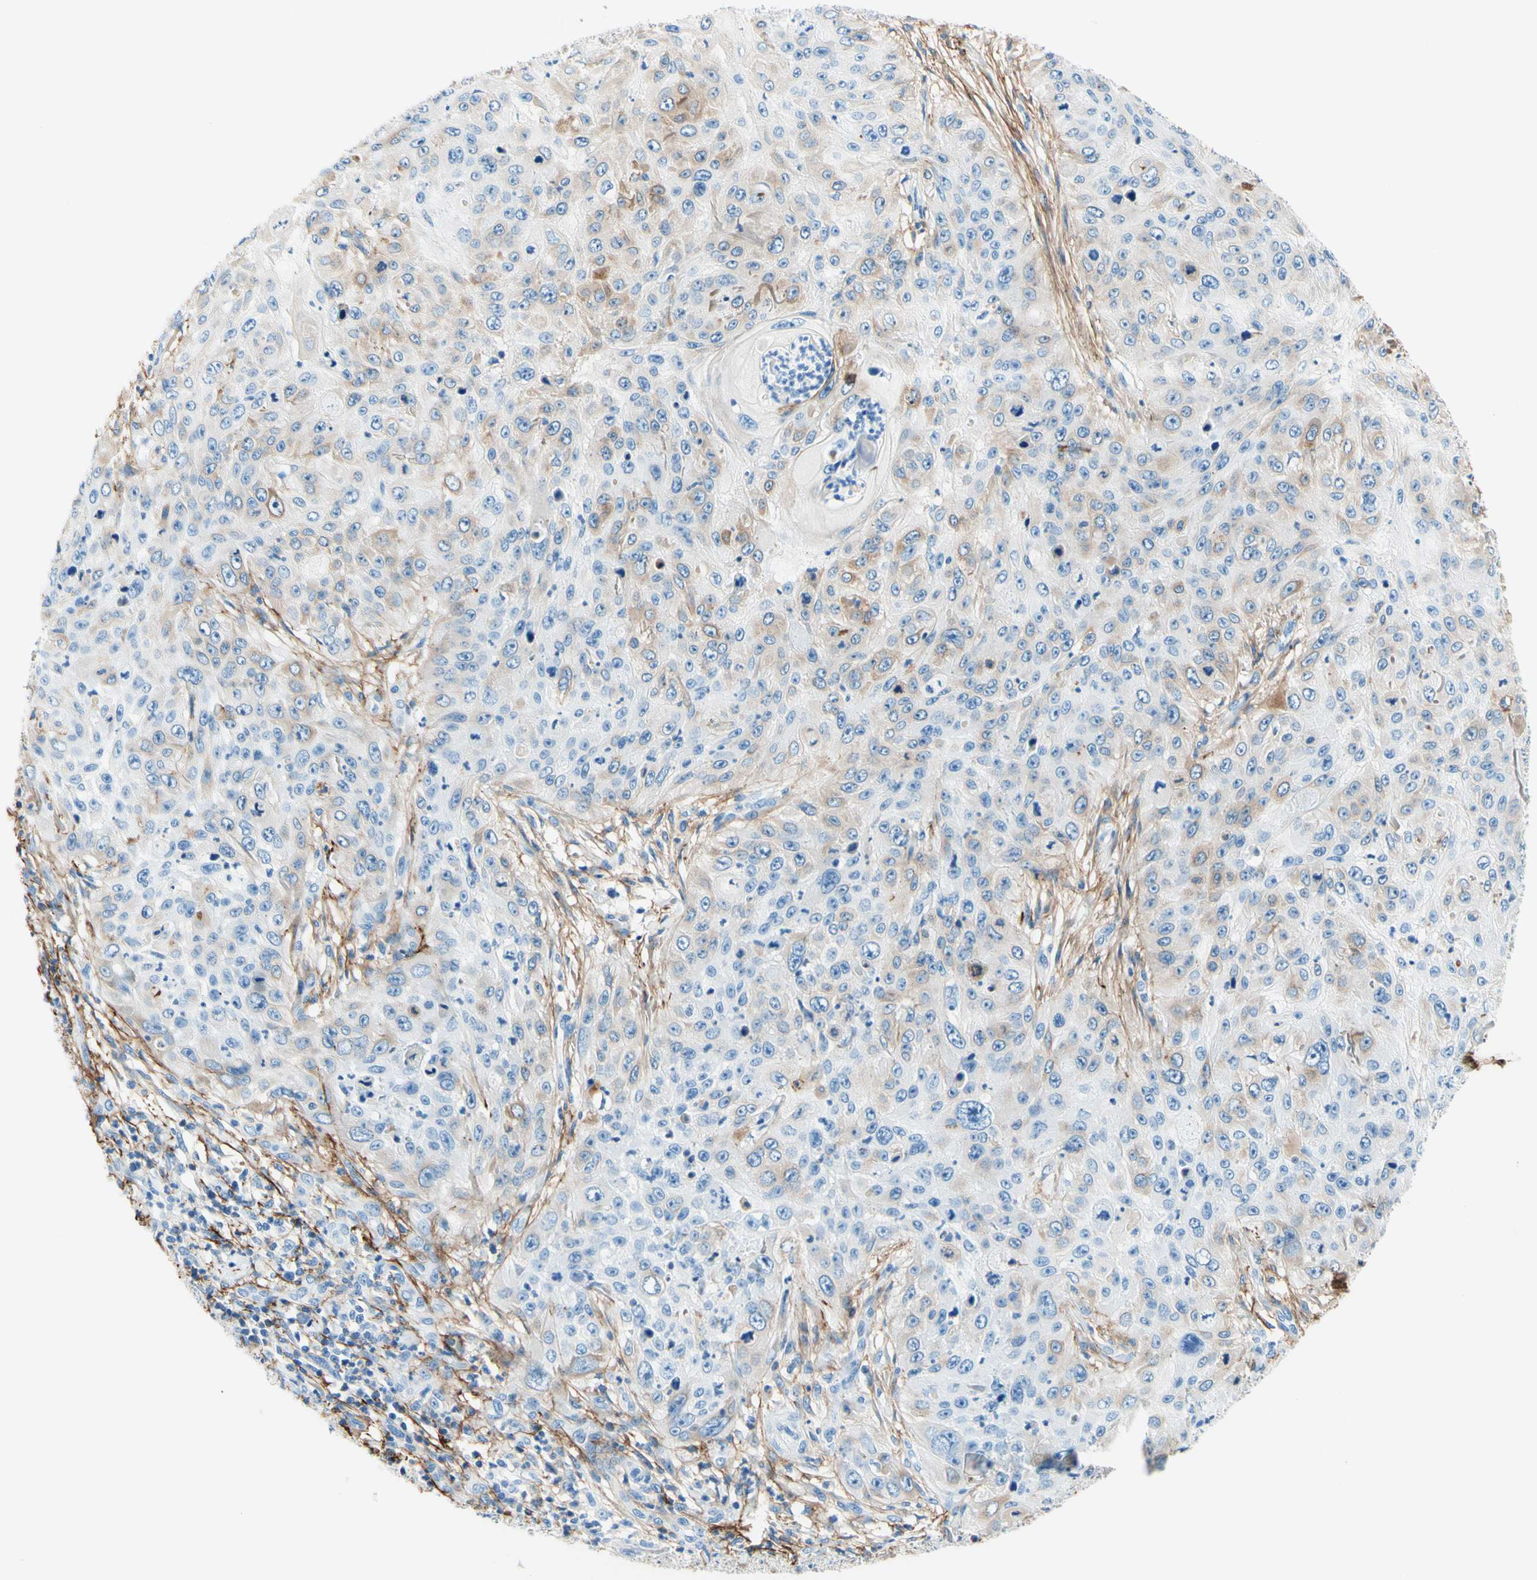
{"staining": {"intensity": "negative", "quantity": "none", "location": "none"}, "tissue": "skin cancer", "cell_type": "Tumor cells", "image_type": "cancer", "snomed": [{"axis": "morphology", "description": "Squamous cell carcinoma, NOS"}, {"axis": "topography", "description": "Skin"}], "caption": "Immunohistochemical staining of skin squamous cell carcinoma exhibits no significant expression in tumor cells.", "gene": "MFAP5", "patient": {"sex": "female", "age": 80}}